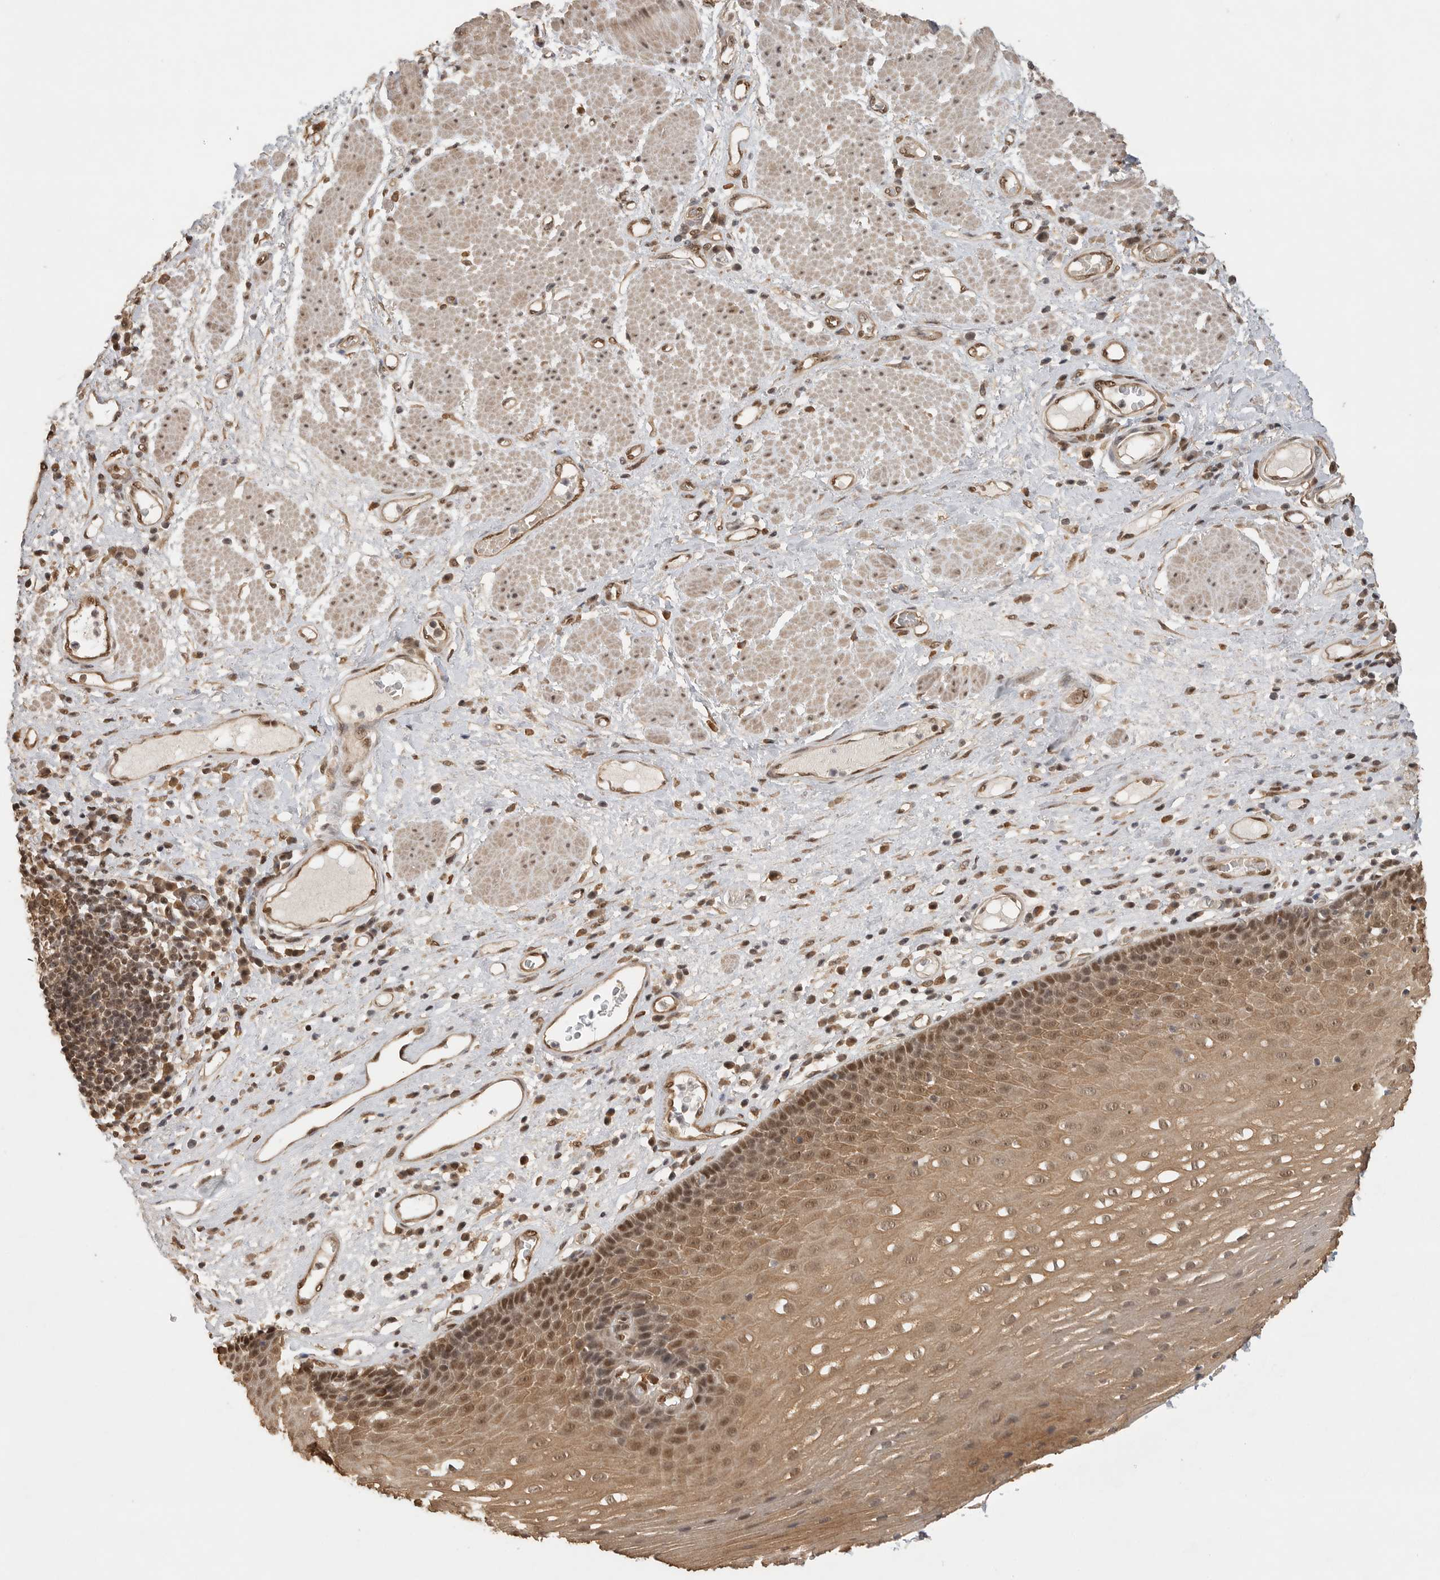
{"staining": {"intensity": "moderate", "quantity": ">75%", "location": "cytoplasmic/membranous,nuclear"}, "tissue": "esophagus", "cell_type": "Squamous epithelial cells", "image_type": "normal", "snomed": [{"axis": "morphology", "description": "Normal tissue, NOS"}, {"axis": "morphology", "description": "Adenocarcinoma, NOS"}, {"axis": "topography", "description": "Esophagus"}], "caption": "The micrograph displays immunohistochemical staining of benign esophagus. There is moderate cytoplasmic/membranous,nuclear positivity is seen in about >75% of squamous epithelial cells. Using DAB (3,3'-diaminobenzidine) (brown) and hematoxylin (blue) stains, captured at high magnification using brightfield microscopy.", "gene": "DFFA", "patient": {"sex": "male", "age": 62}}